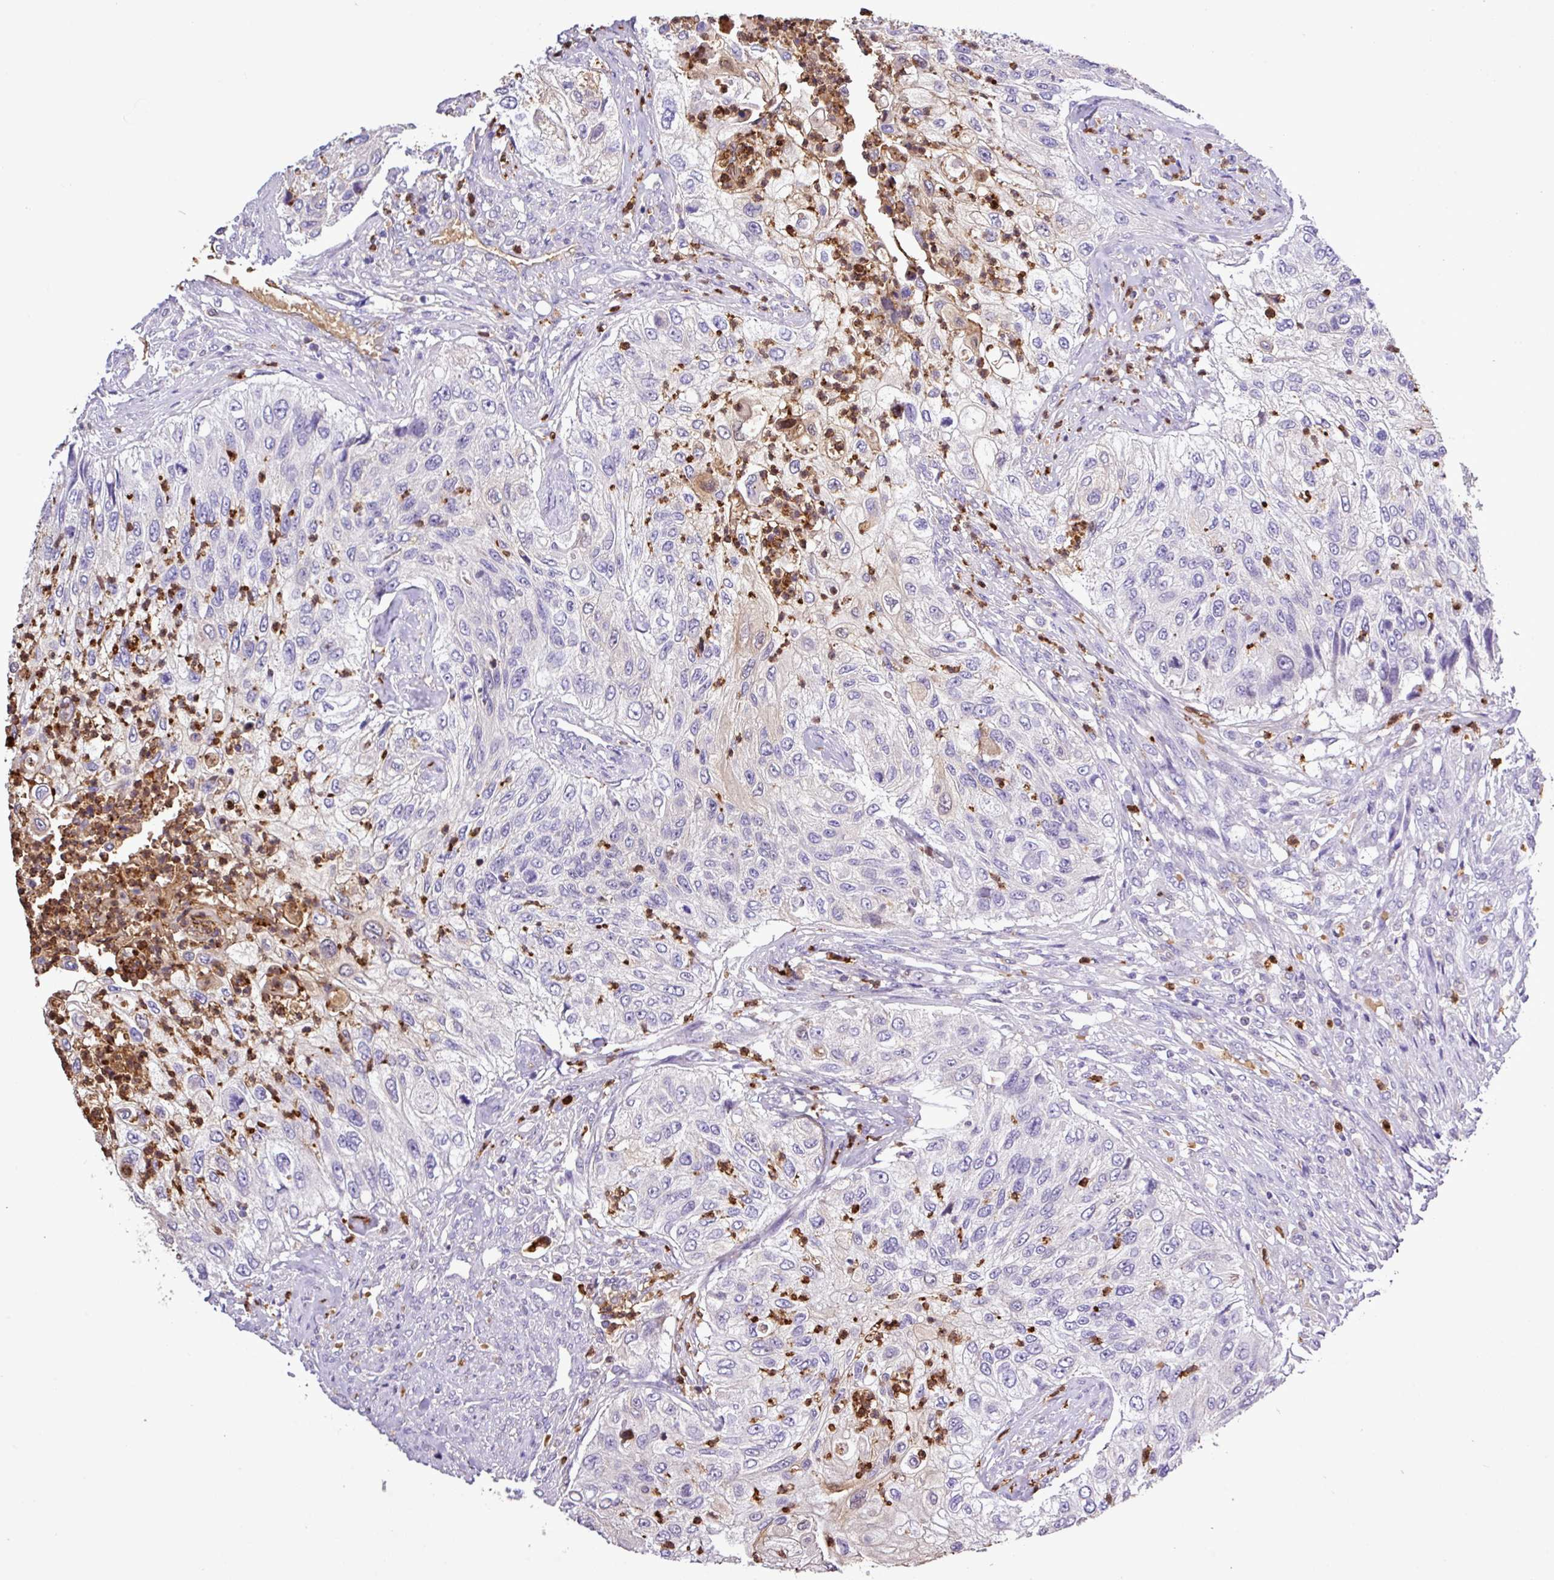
{"staining": {"intensity": "negative", "quantity": "none", "location": "none"}, "tissue": "urothelial cancer", "cell_type": "Tumor cells", "image_type": "cancer", "snomed": [{"axis": "morphology", "description": "Urothelial carcinoma, High grade"}, {"axis": "topography", "description": "Urinary bladder"}], "caption": "IHC of urothelial cancer displays no staining in tumor cells.", "gene": "MGAT4B", "patient": {"sex": "female", "age": 60}}